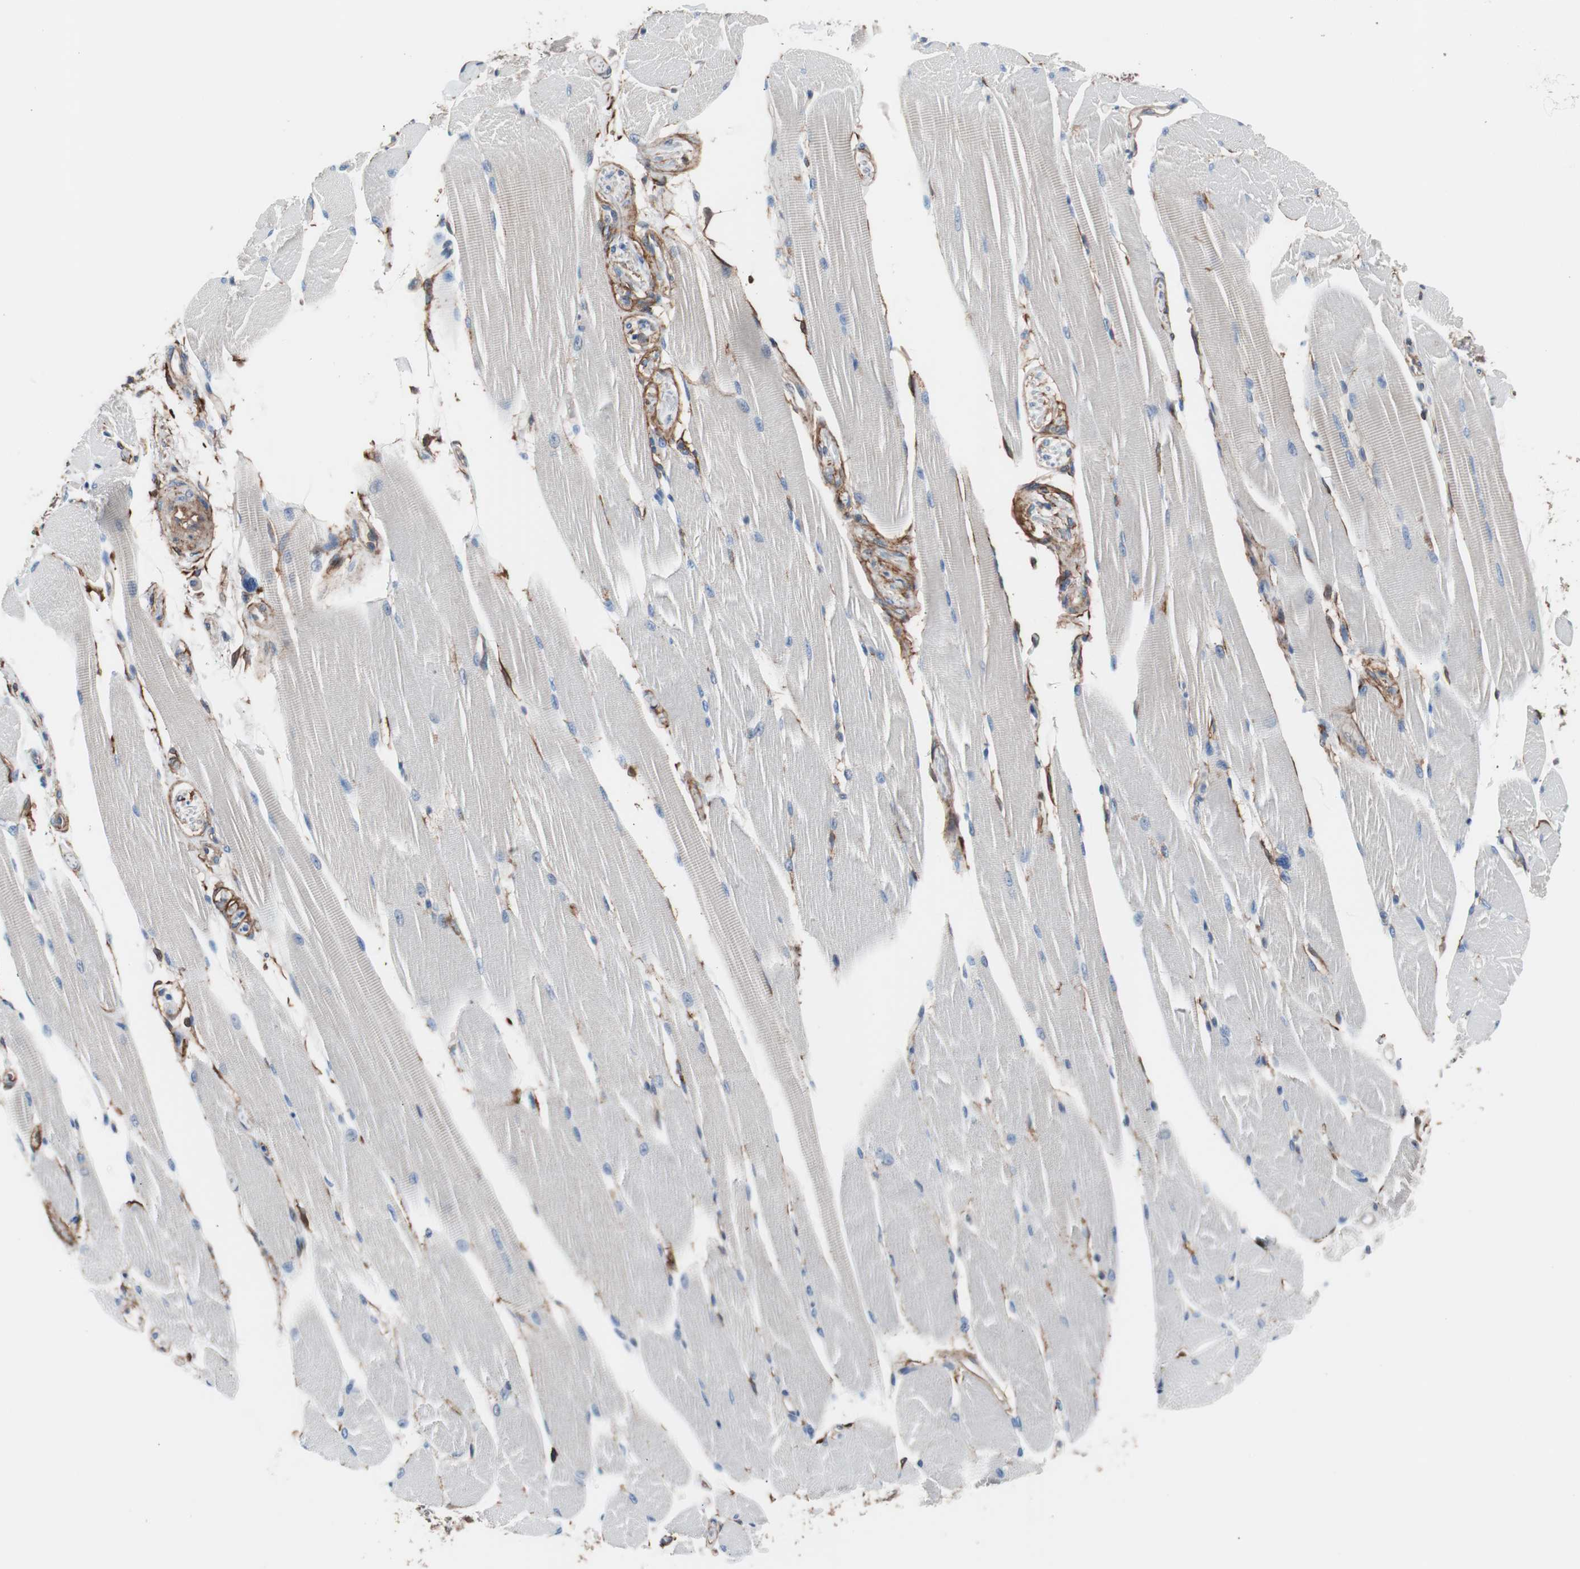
{"staining": {"intensity": "negative", "quantity": "none", "location": "none"}, "tissue": "skeletal muscle", "cell_type": "Myocytes", "image_type": "normal", "snomed": [{"axis": "morphology", "description": "Normal tissue, NOS"}, {"axis": "topography", "description": "Skeletal muscle"}, {"axis": "topography", "description": "Peripheral nerve tissue"}], "caption": "Immunohistochemistry (IHC) photomicrograph of normal human skeletal muscle stained for a protein (brown), which exhibits no expression in myocytes. (DAB (3,3'-diaminobenzidine) IHC visualized using brightfield microscopy, high magnification).", "gene": "CD81", "patient": {"sex": "female", "age": 84}}